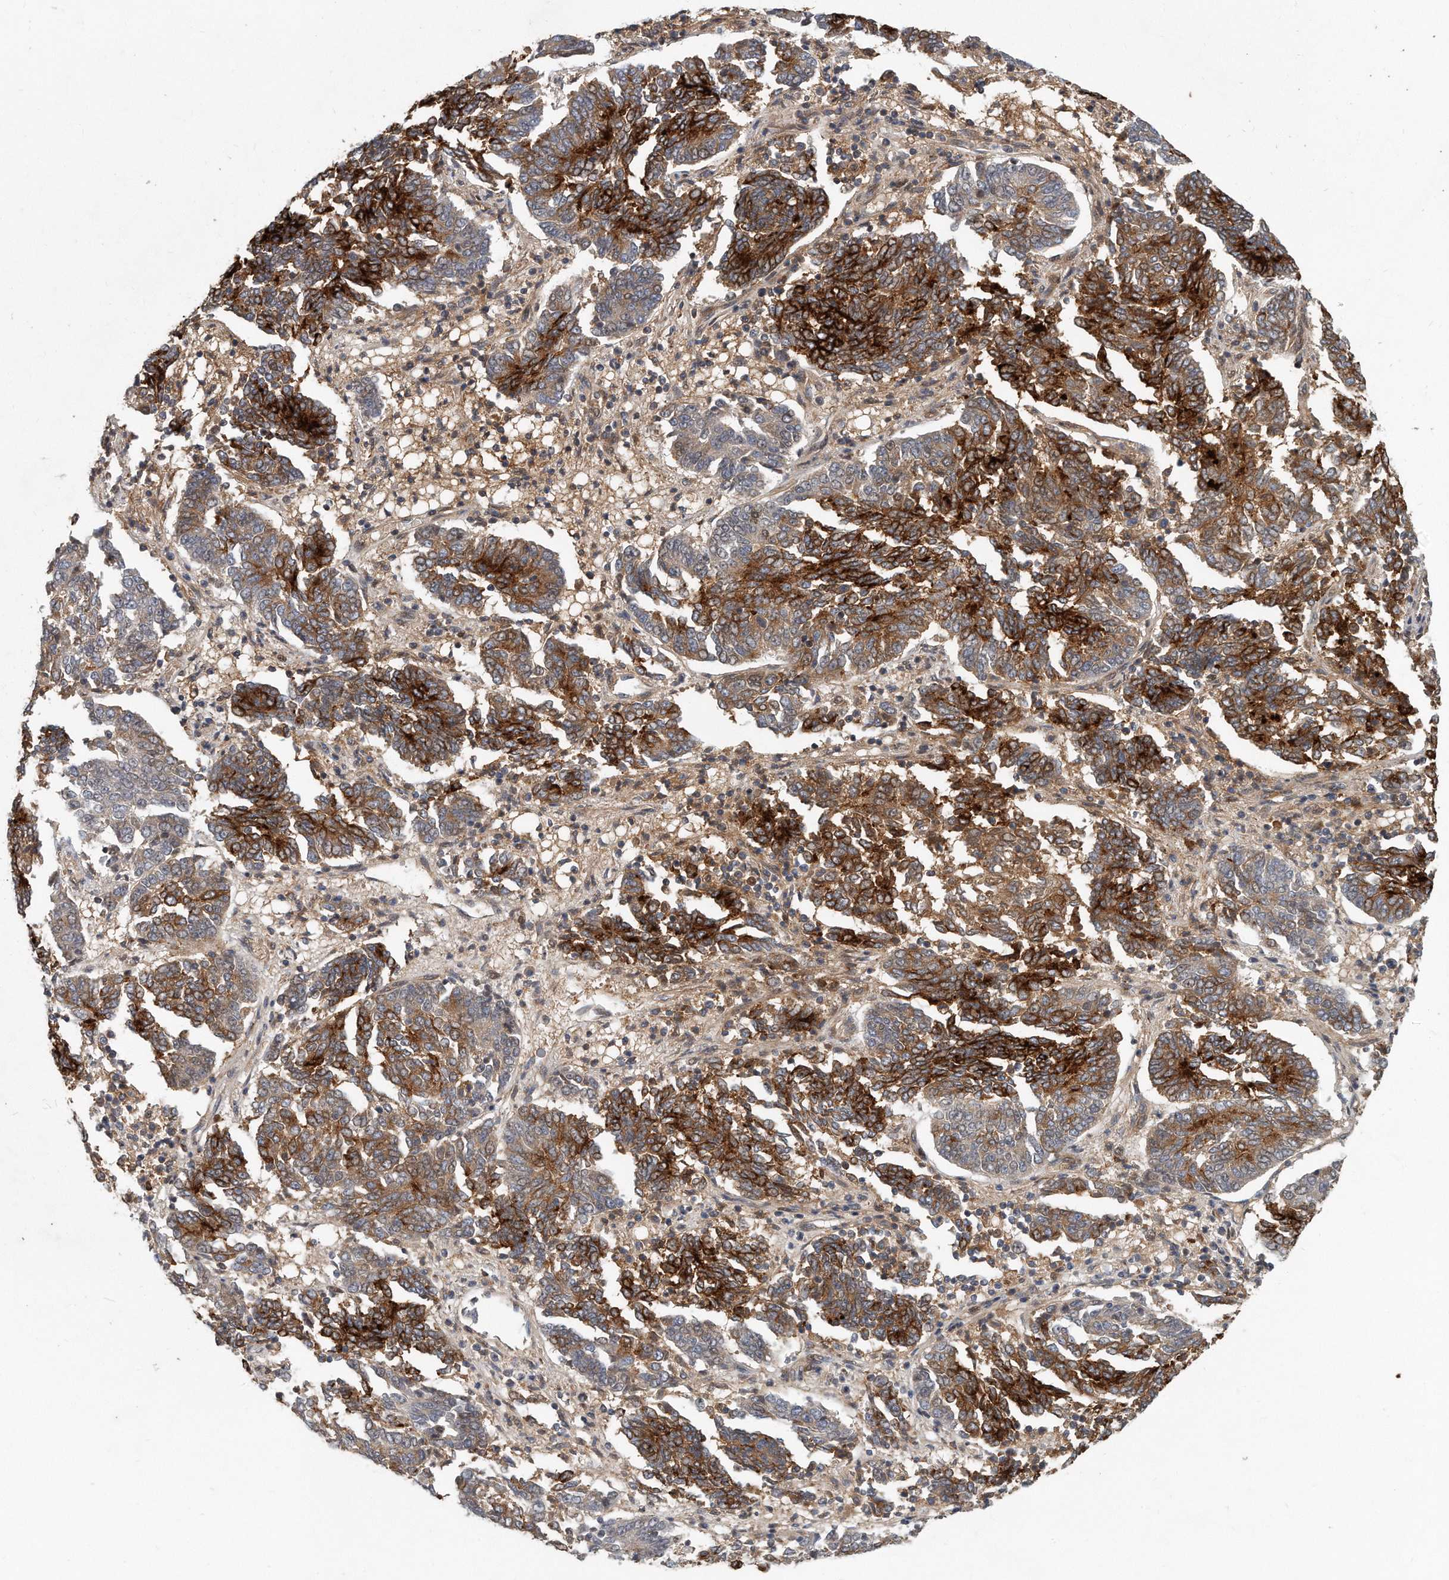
{"staining": {"intensity": "strong", "quantity": ">75%", "location": "cytoplasmic/membranous"}, "tissue": "endometrial cancer", "cell_type": "Tumor cells", "image_type": "cancer", "snomed": [{"axis": "morphology", "description": "Adenocarcinoma, NOS"}, {"axis": "topography", "description": "Endometrium"}], "caption": "Endometrial cancer stained for a protein demonstrates strong cytoplasmic/membranous positivity in tumor cells.", "gene": "PCDH8", "patient": {"sex": "female", "age": 80}}